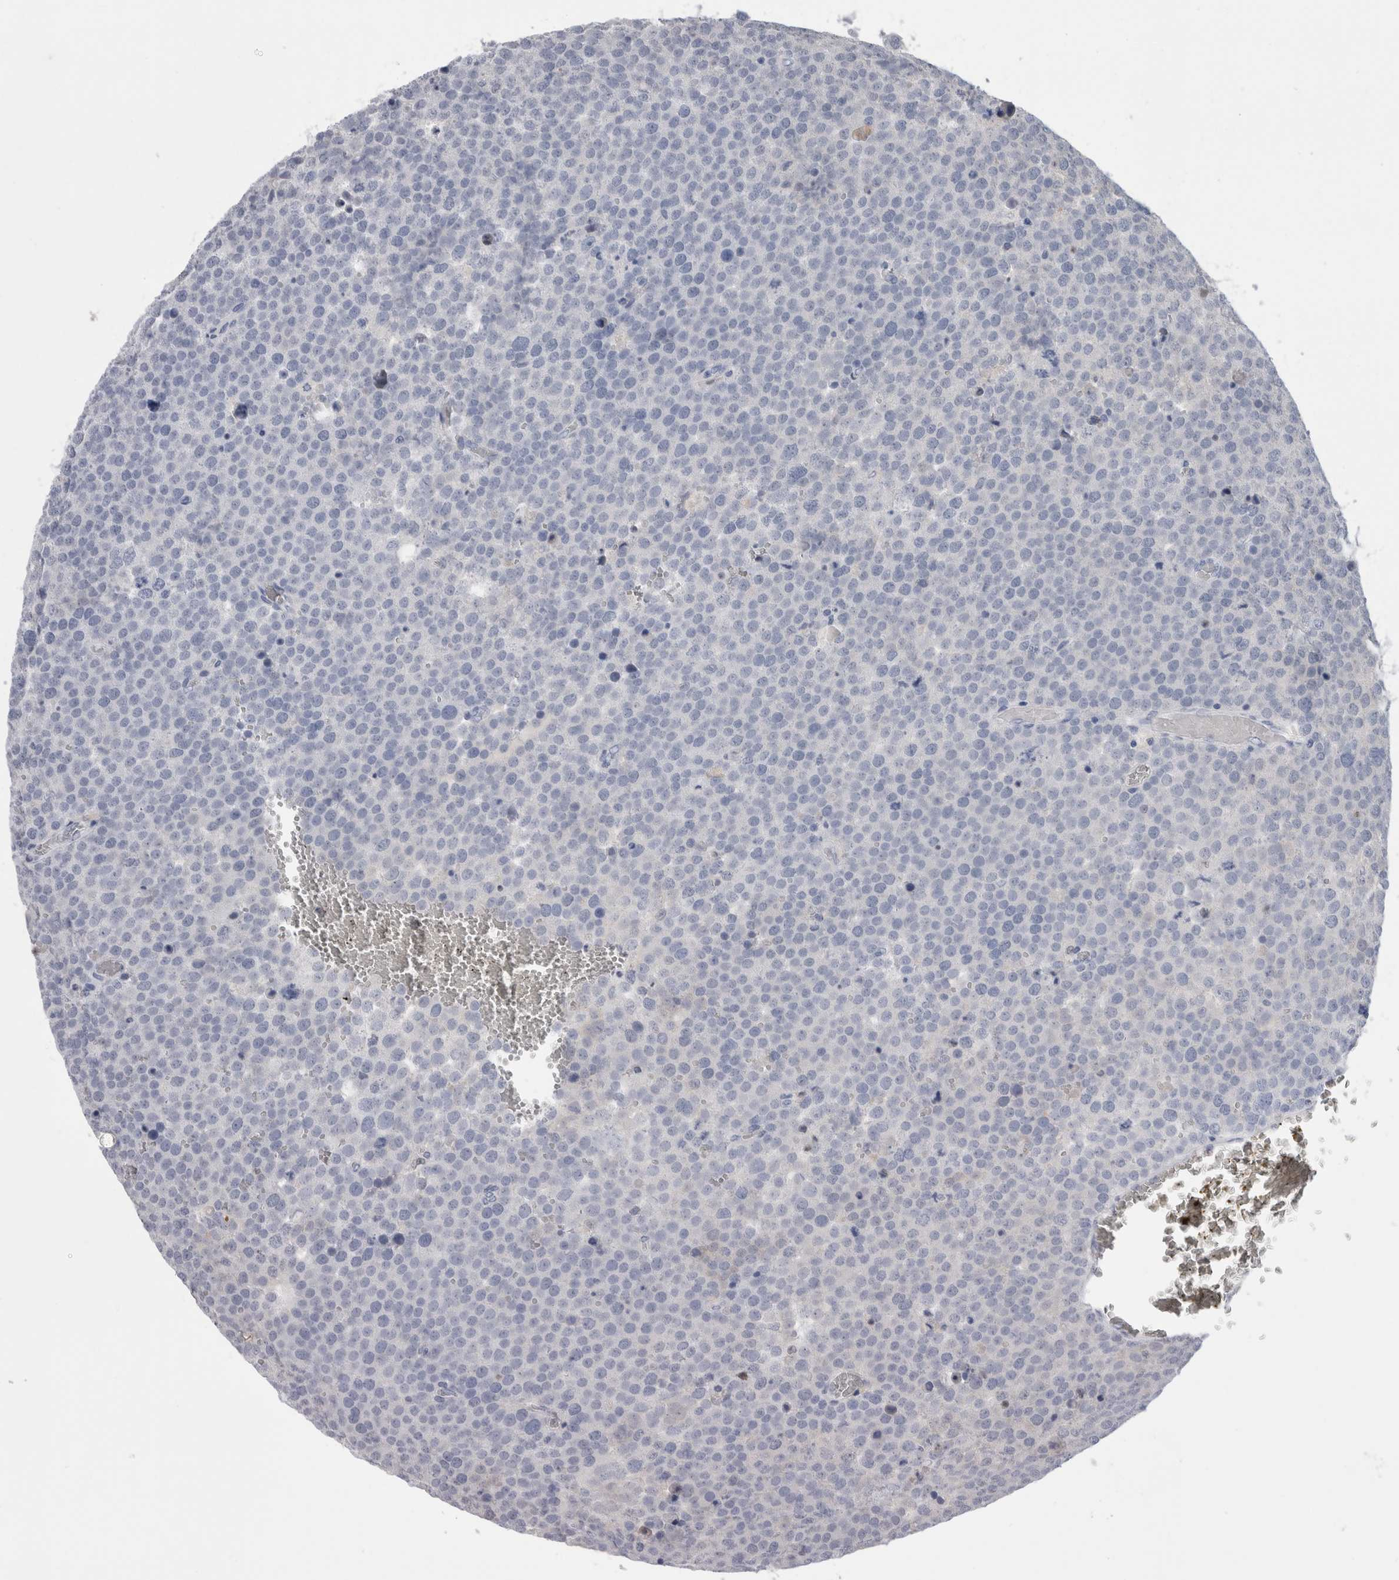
{"staining": {"intensity": "negative", "quantity": "none", "location": "none"}, "tissue": "testis cancer", "cell_type": "Tumor cells", "image_type": "cancer", "snomed": [{"axis": "morphology", "description": "Seminoma, NOS"}, {"axis": "topography", "description": "Testis"}], "caption": "IHC photomicrograph of neoplastic tissue: seminoma (testis) stained with DAB demonstrates no significant protein staining in tumor cells.", "gene": "CA8", "patient": {"sex": "male", "age": 71}}